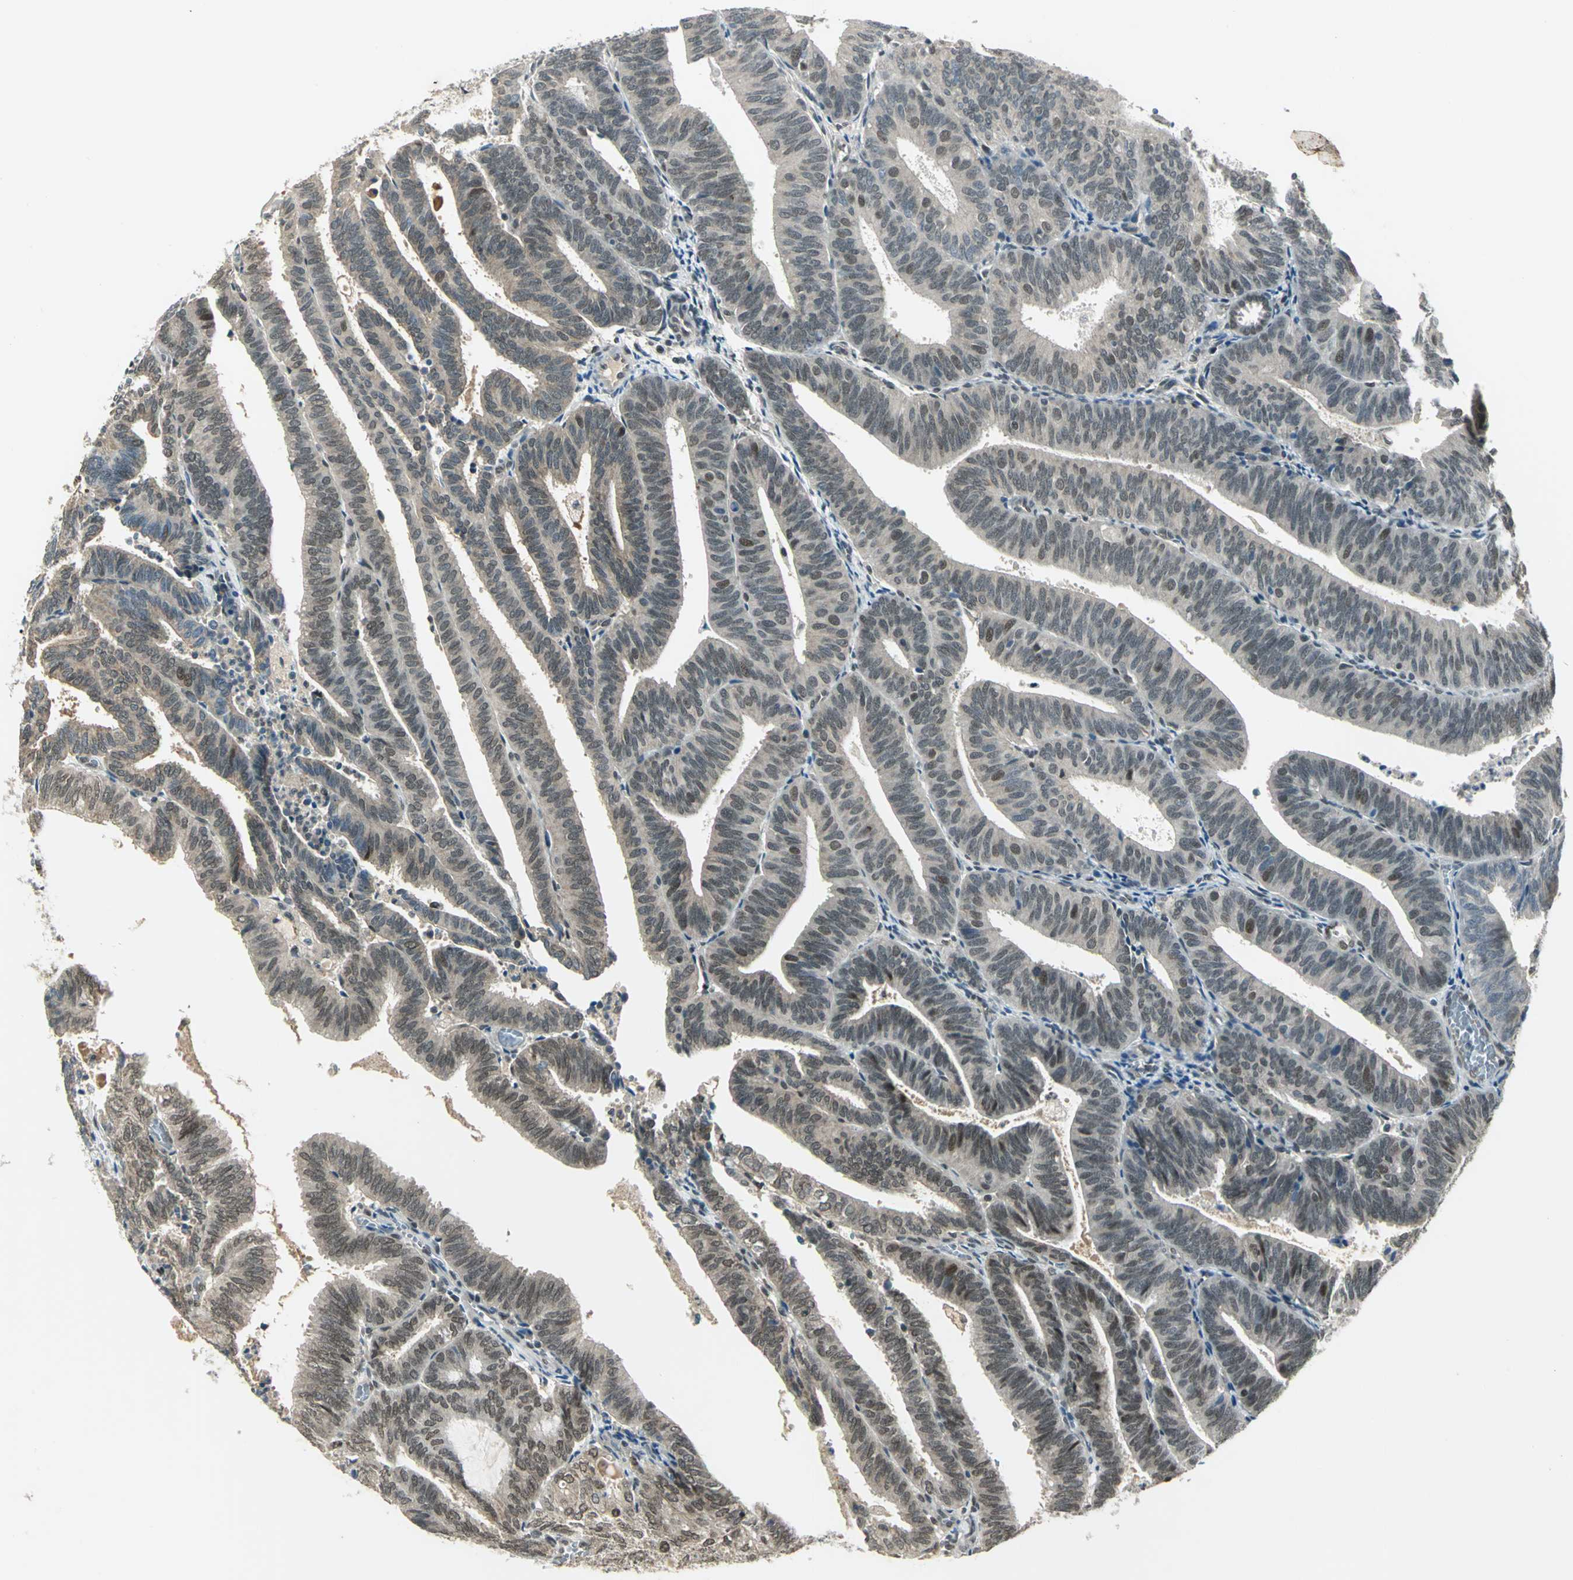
{"staining": {"intensity": "weak", "quantity": "<25%", "location": "nuclear"}, "tissue": "endometrial cancer", "cell_type": "Tumor cells", "image_type": "cancer", "snomed": [{"axis": "morphology", "description": "Adenocarcinoma, NOS"}, {"axis": "topography", "description": "Uterus"}], "caption": "This is a photomicrograph of immunohistochemistry (IHC) staining of endometrial cancer, which shows no staining in tumor cells.", "gene": "RAD17", "patient": {"sex": "female", "age": 60}}